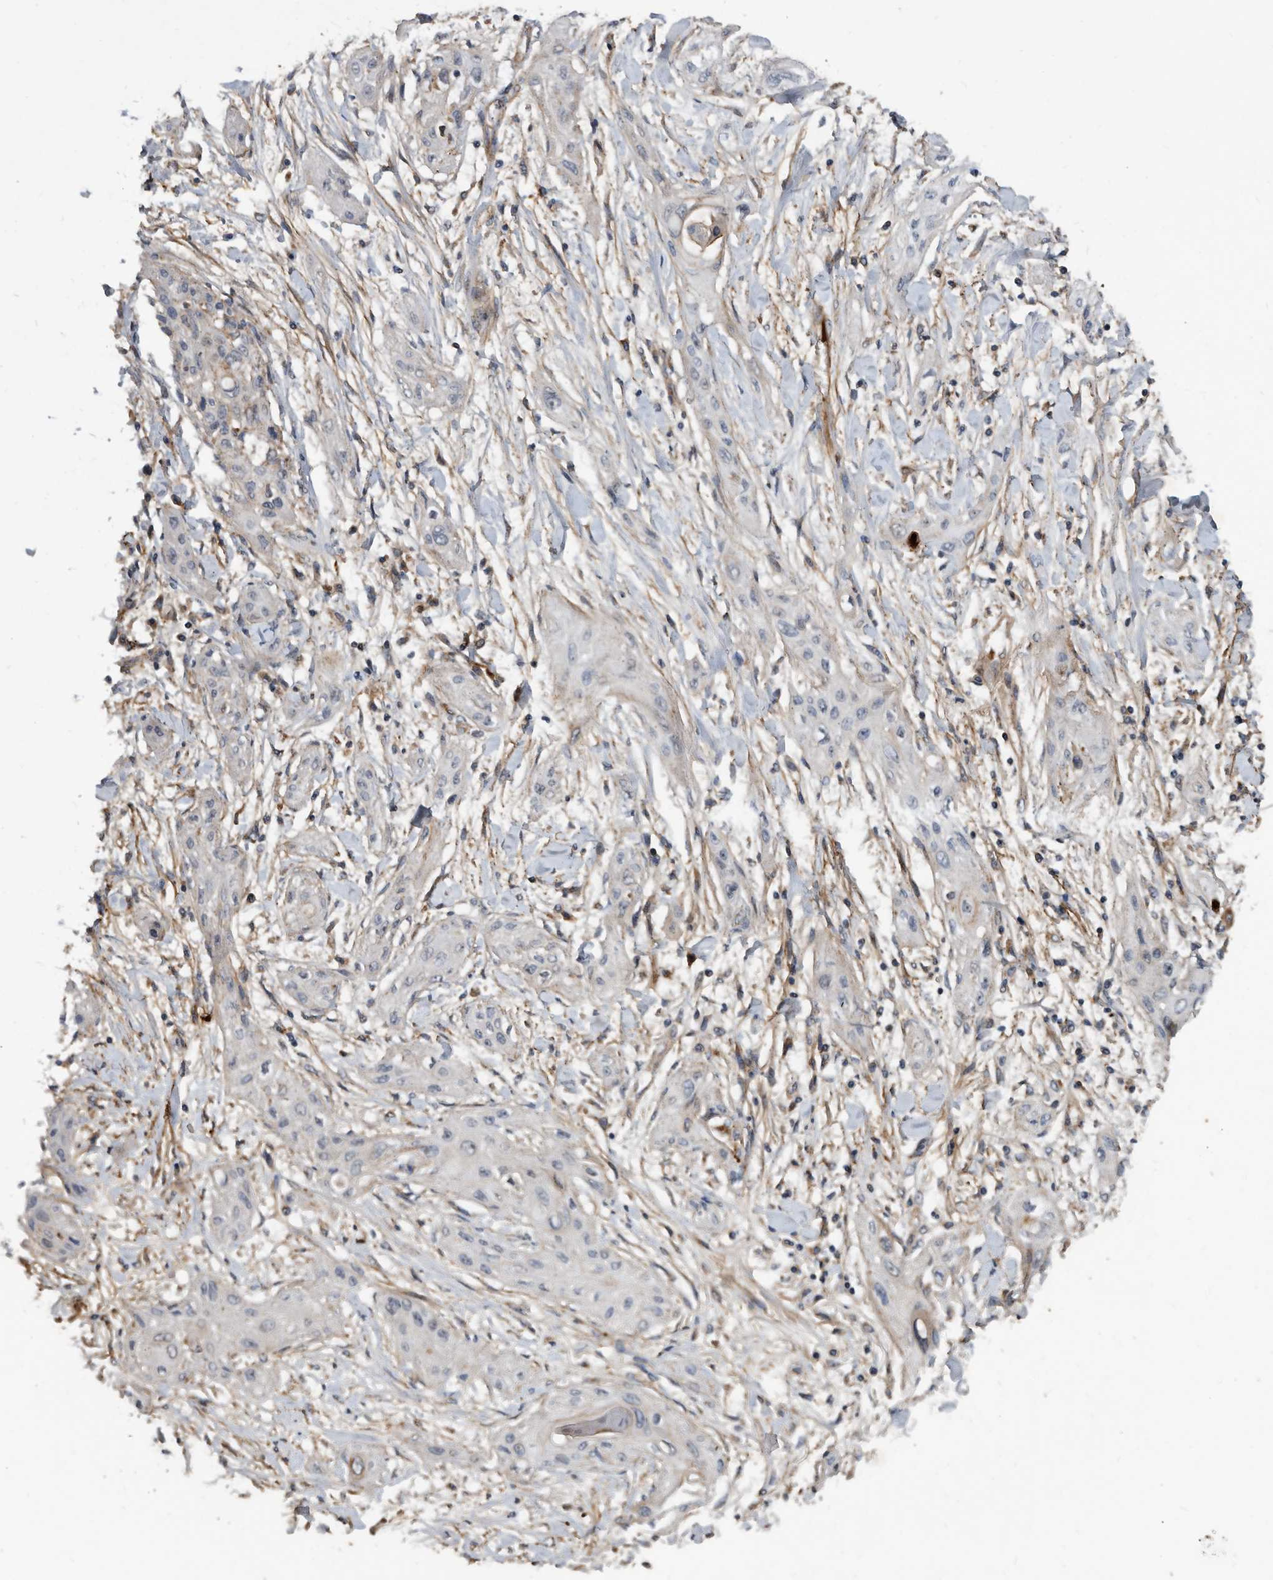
{"staining": {"intensity": "negative", "quantity": "none", "location": "none"}, "tissue": "lung cancer", "cell_type": "Tumor cells", "image_type": "cancer", "snomed": [{"axis": "morphology", "description": "Squamous cell carcinoma, NOS"}, {"axis": "topography", "description": "Lung"}], "caption": "Tumor cells show no significant protein expression in lung cancer (squamous cell carcinoma).", "gene": "PI15", "patient": {"sex": "female", "age": 47}}